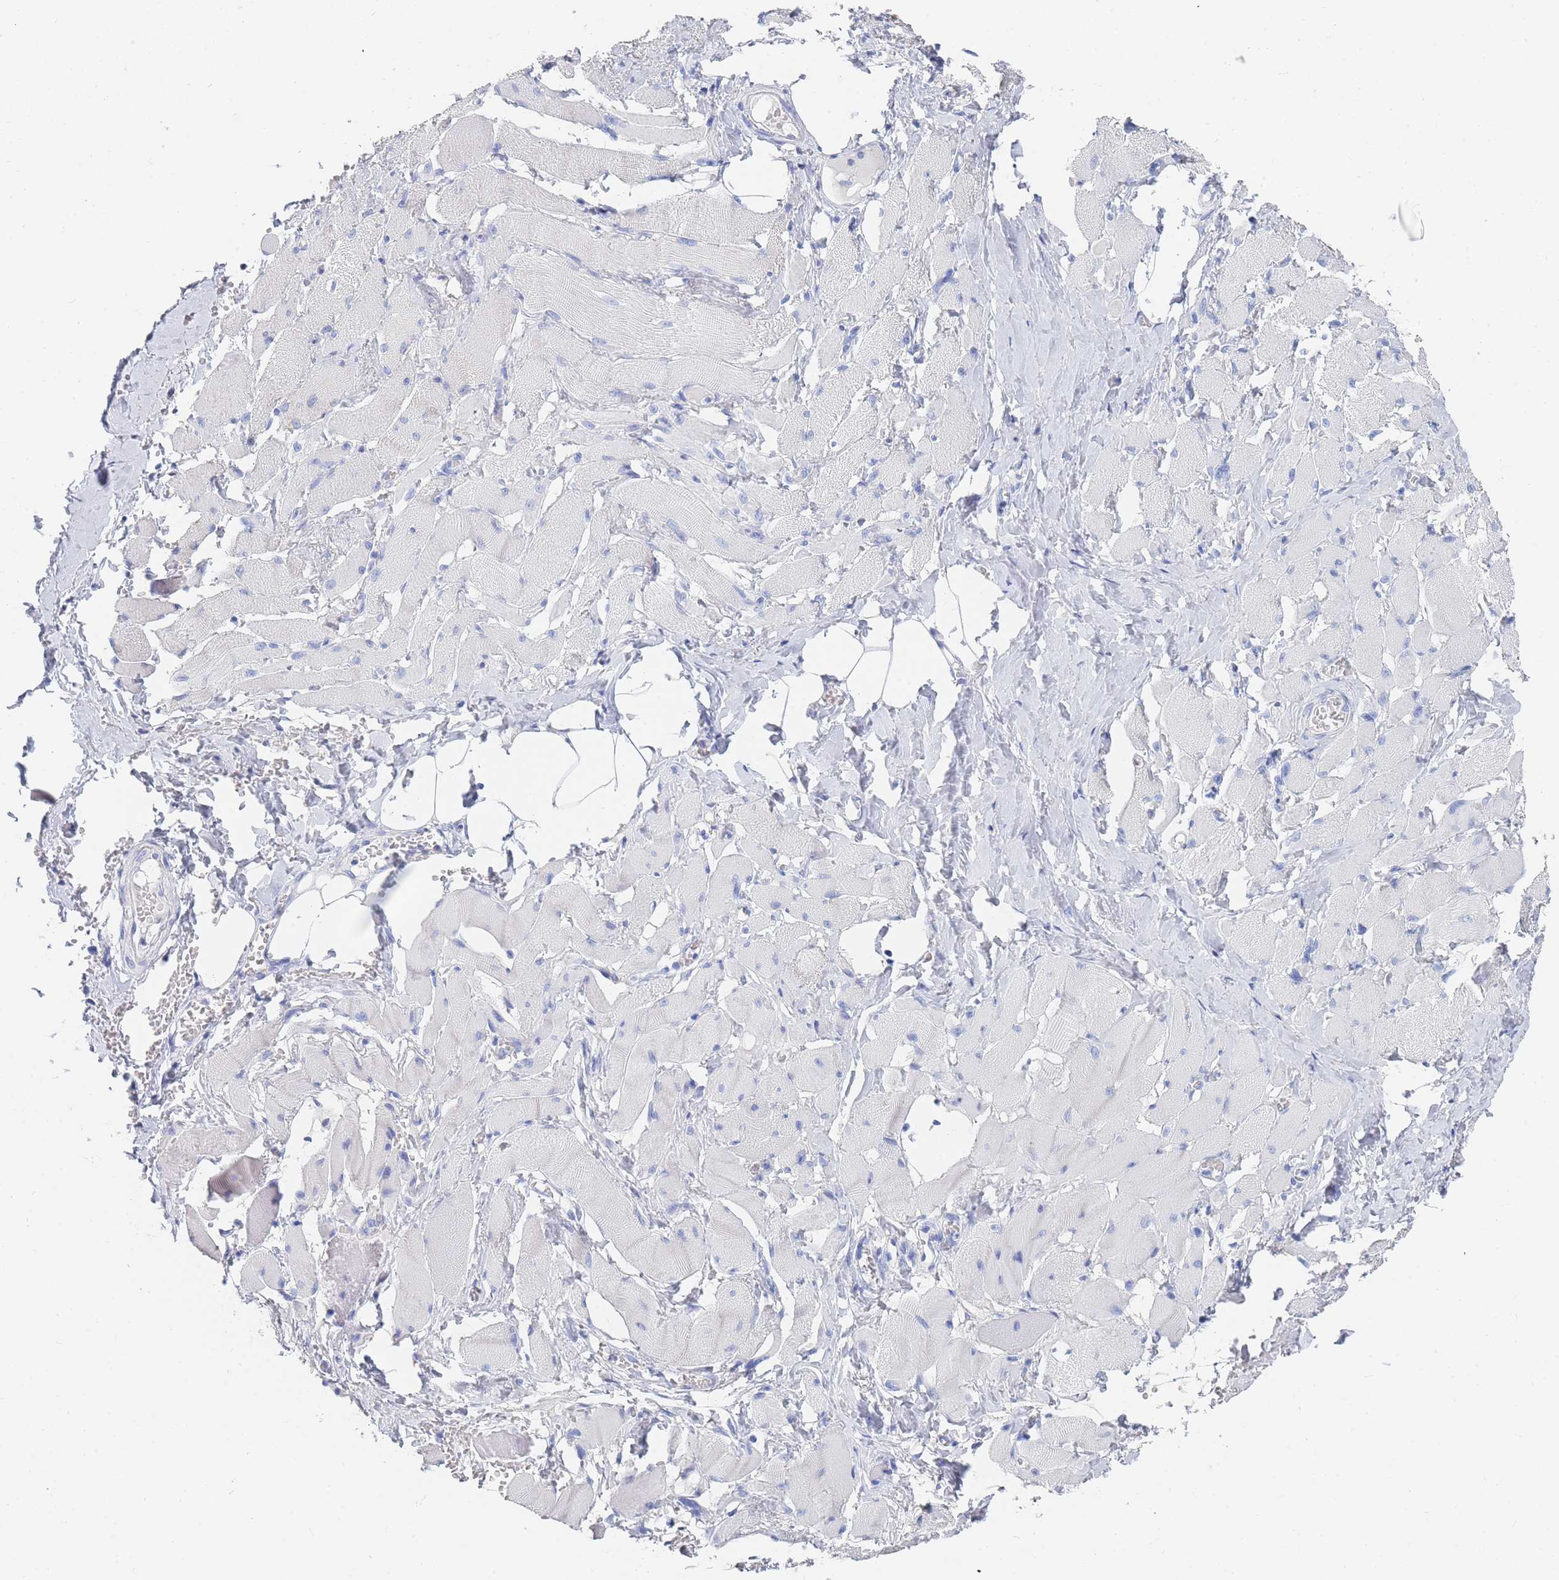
{"staining": {"intensity": "negative", "quantity": "none", "location": "none"}, "tissue": "skeletal muscle", "cell_type": "Myocytes", "image_type": "normal", "snomed": [{"axis": "morphology", "description": "Normal tissue, NOS"}, {"axis": "morphology", "description": "Basal cell carcinoma"}, {"axis": "topography", "description": "Skeletal muscle"}], "caption": "The histopathology image exhibits no significant staining in myocytes of skeletal muscle. Brightfield microscopy of immunohistochemistry (IHC) stained with DAB (3,3'-diaminobenzidine) (brown) and hematoxylin (blue), captured at high magnification.", "gene": "SLC25A35", "patient": {"sex": "female", "age": 64}}